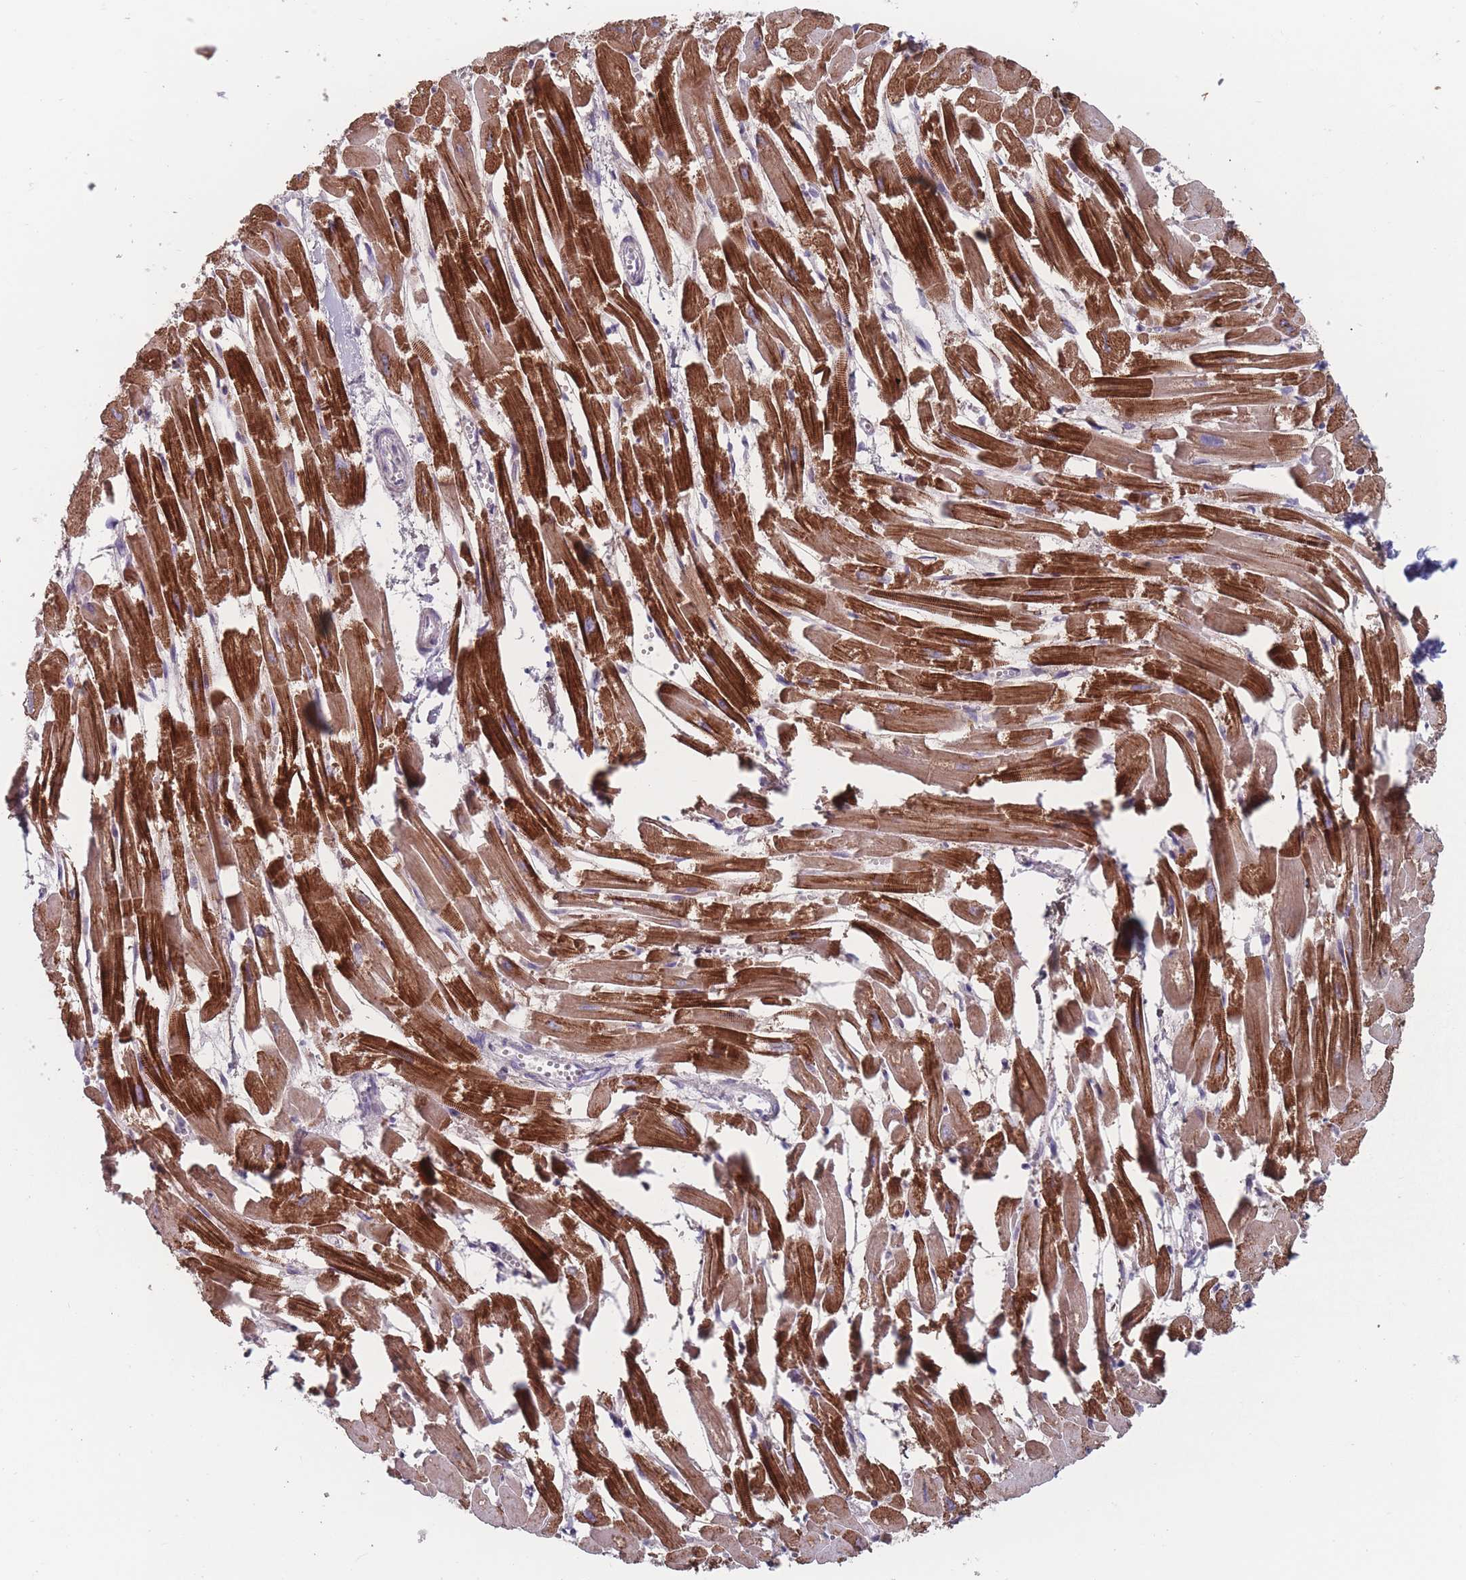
{"staining": {"intensity": "strong", "quantity": ">75%", "location": "cytoplasmic/membranous"}, "tissue": "heart muscle", "cell_type": "Cardiomyocytes", "image_type": "normal", "snomed": [{"axis": "morphology", "description": "Normal tissue, NOS"}, {"axis": "topography", "description": "Heart"}], "caption": "A brown stain labels strong cytoplasmic/membranous expression of a protein in cardiomyocytes of benign heart muscle. (brown staining indicates protein expression, while blue staining denotes nuclei).", "gene": "PEX7", "patient": {"sex": "male", "age": 54}}